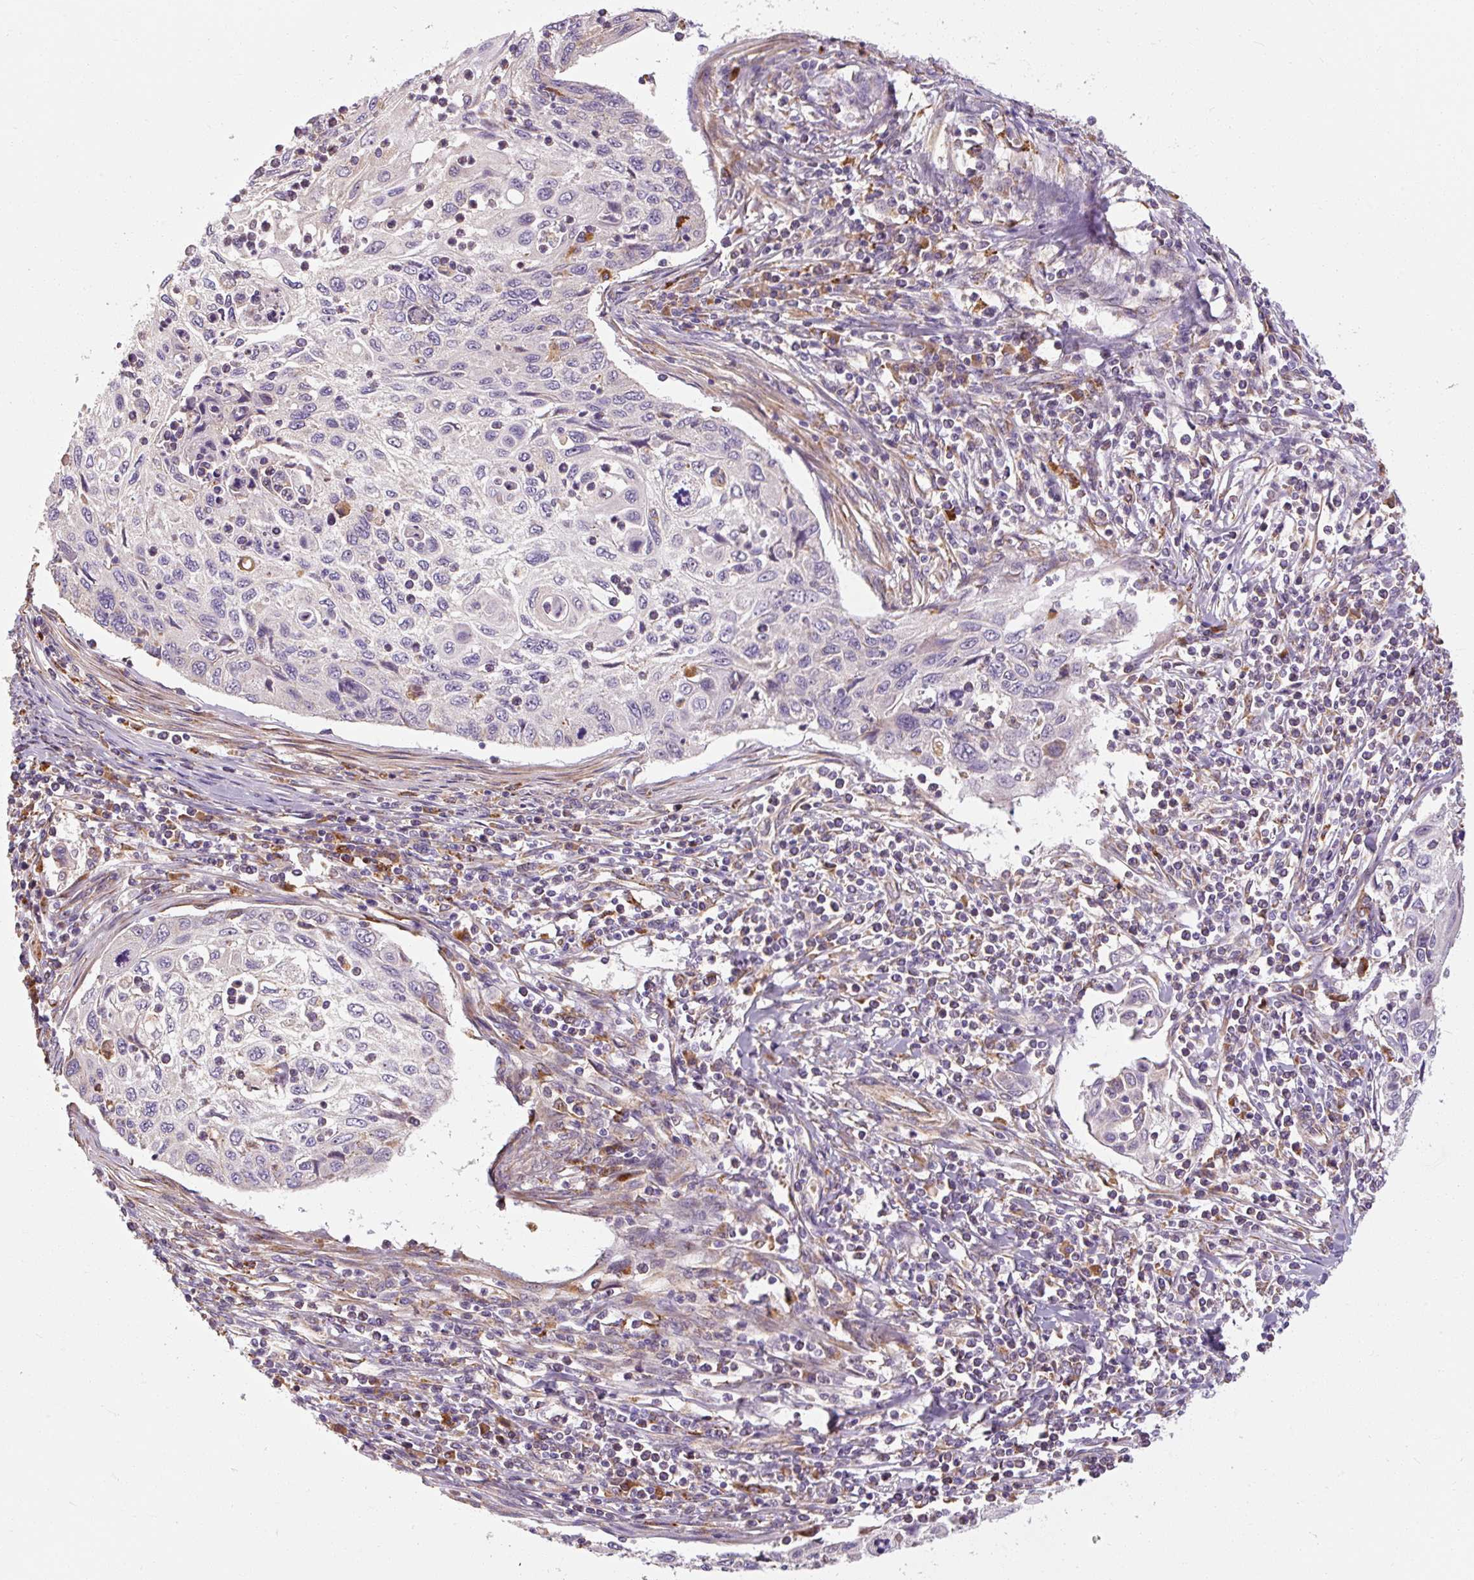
{"staining": {"intensity": "negative", "quantity": "none", "location": "none"}, "tissue": "cervical cancer", "cell_type": "Tumor cells", "image_type": "cancer", "snomed": [{"axis": "morphology", "description": "Squamous cell carcinoma, NOS"}, {"axis": "topography", "description": "Cervix"}], "caption": "IHC of cervical cancer demonstrates no staining in tumor cells. The staining is performed using DAB brown chromogen with nuclei counter-stained in using hematoxylin.", "gene": "TBC1D4", "patient": {"sex": "female", "age": 70}}